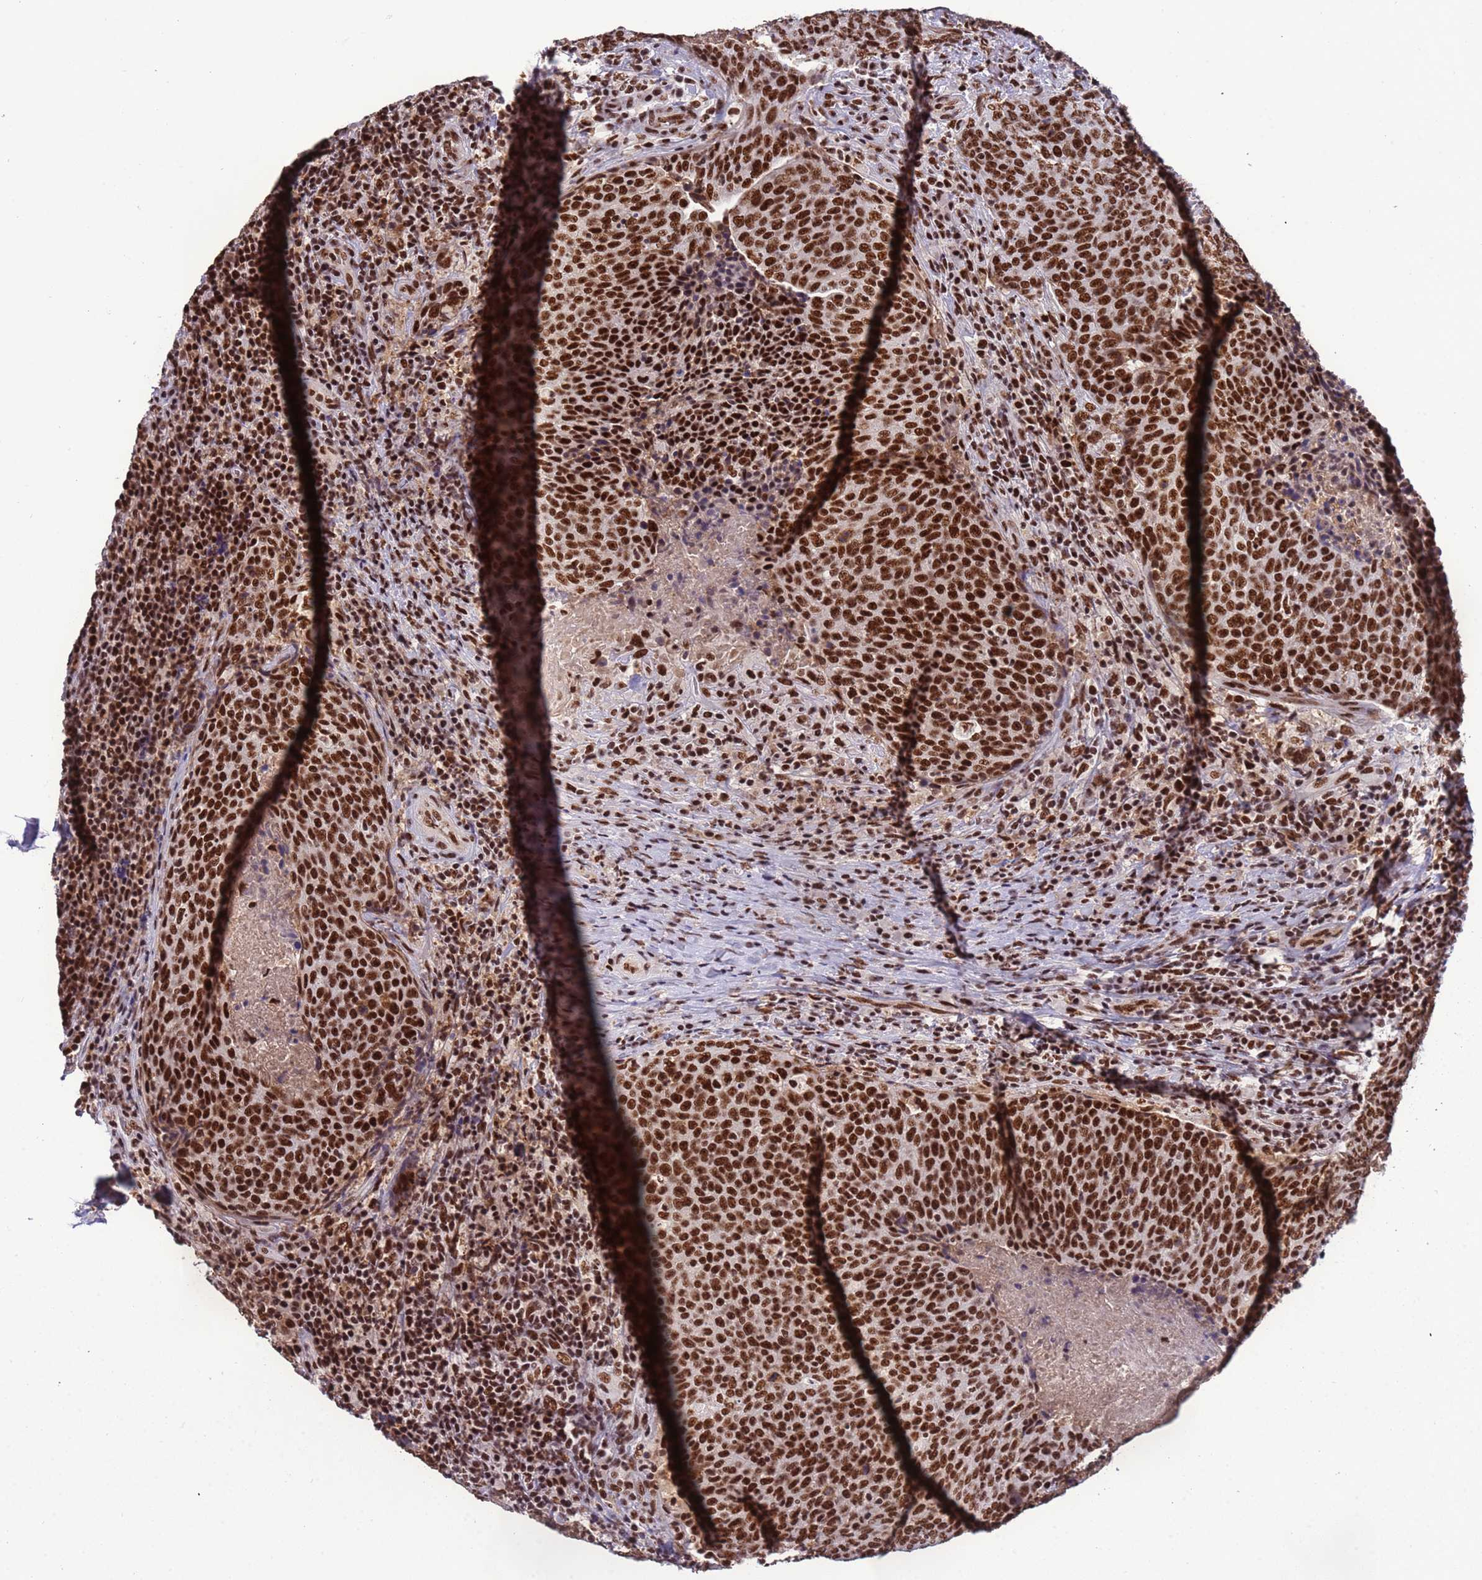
{"staining": {"intensity": "strong", "quantity": ">75%", "location": "nuclear"}, "tissue": "head and neck cancer", "cell_type": "Tumor cells", "image_type": "cancer", "snomed": [{"axis": "morphology", "description": "Squamous cell carcinoma, NOS"}, {"axis": "morphology", "description": "Squamous cell carcinoma, metastatic, NOS"}, {"axis": "topography", "description": "Lymph node"}, {"axis": "topography", "description": "Head-Neck"}], "caption": "Strong nuclear expression for a protein is appreciated in approximately >75% of tumor cells of head and neck cancer using immunohistochemistry.", "gene": "SRRT", "patient": {"sex": "male", "age": 62}}